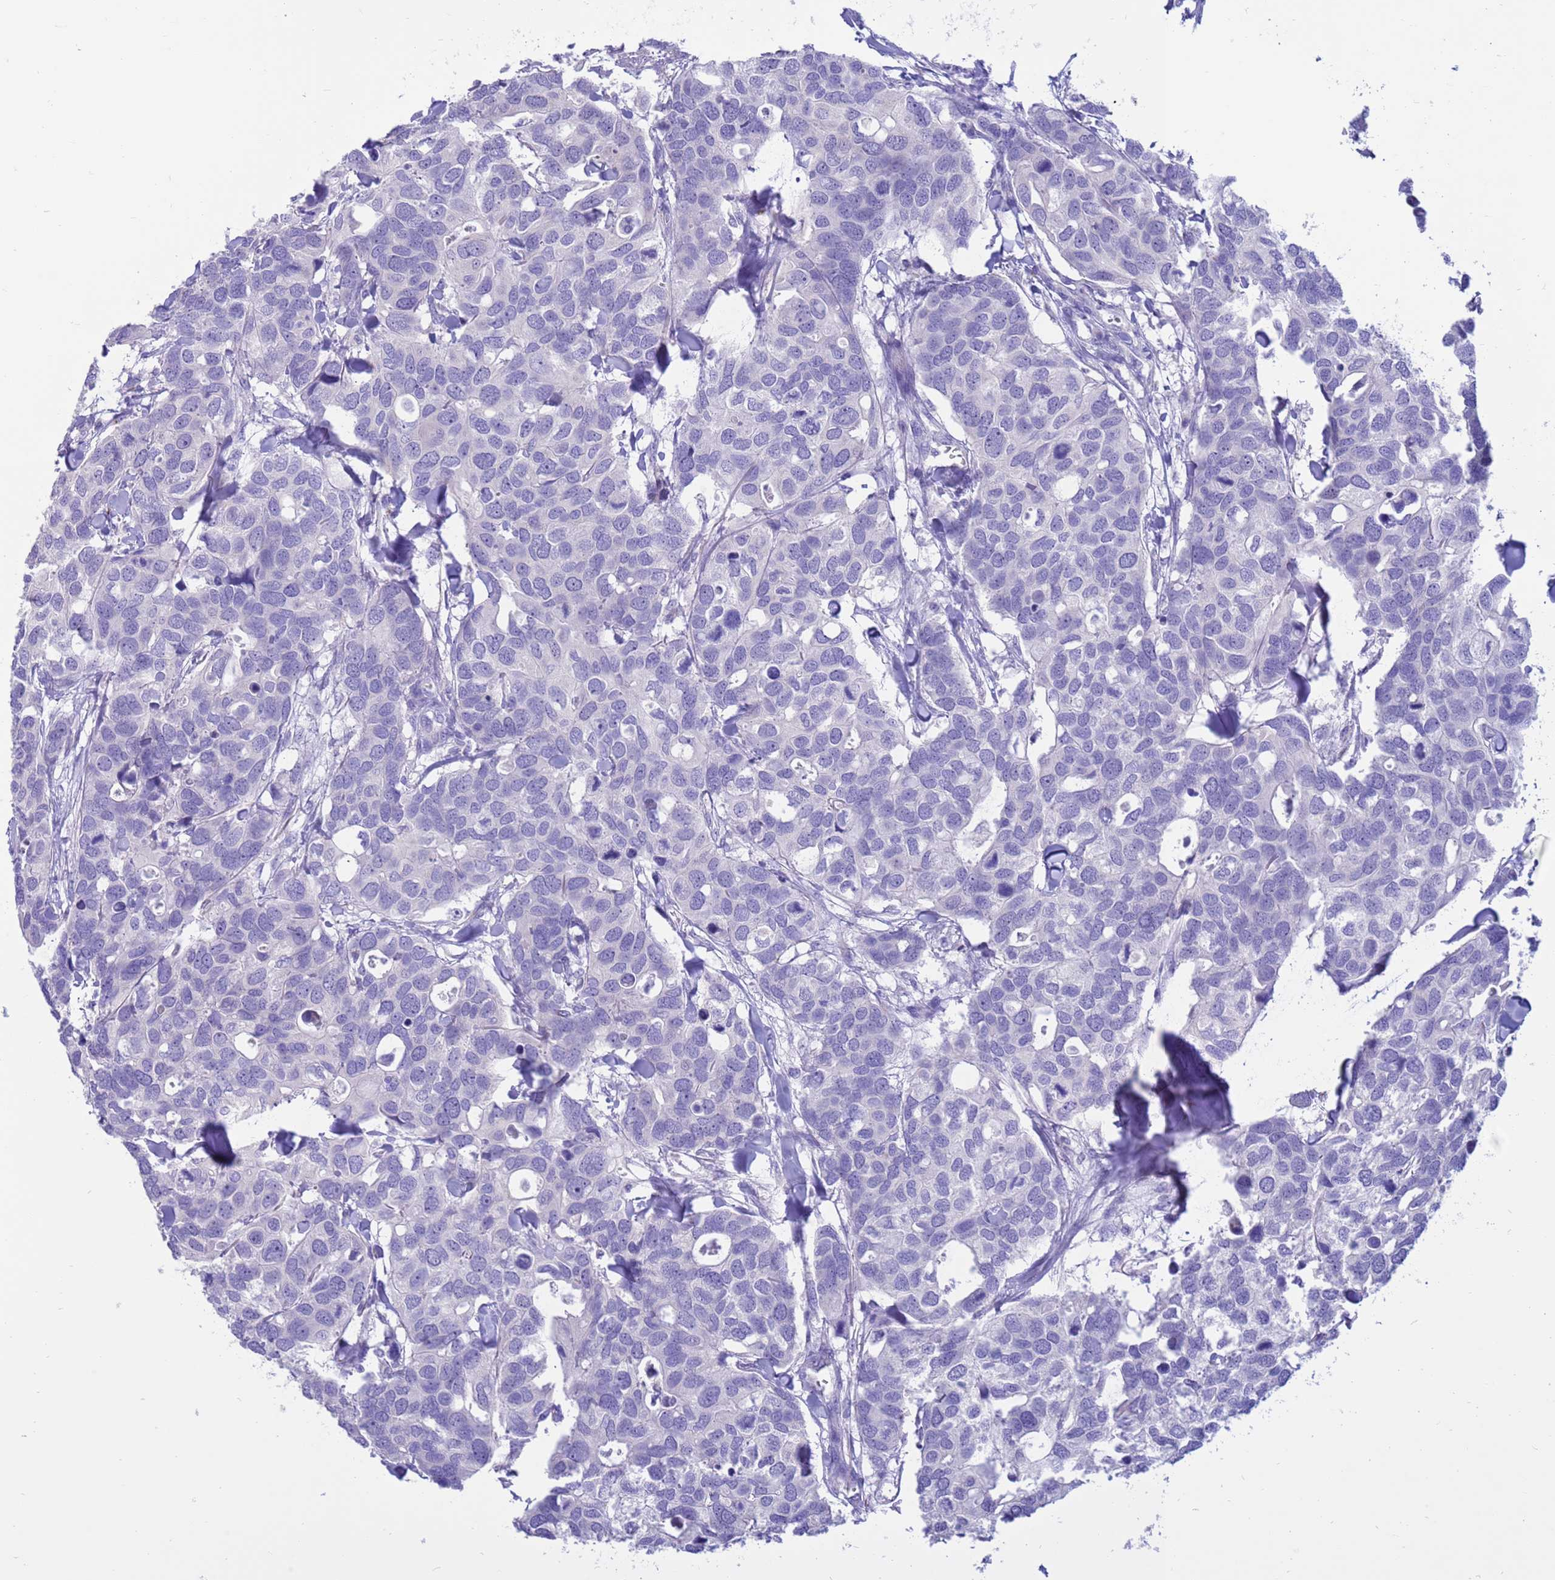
{"staining": {"intensity": "negative", "quantity": "none", "location": "none"}, "tissue": "breast cancer", "cell_type": "Tumor cells", "image_type": "cancer", "snomed": [{"axis": "morphology", "description": "Duct carcinoma"}, {"axis": "topography", "description": "Breast"}], "caption": "An image of invasive ductal carcinoma (breast) stained for a protein exhibits no brown staining in tumor cells.", "gene": "PDE10A", "patient": {"sex": "female", "age": 83}}